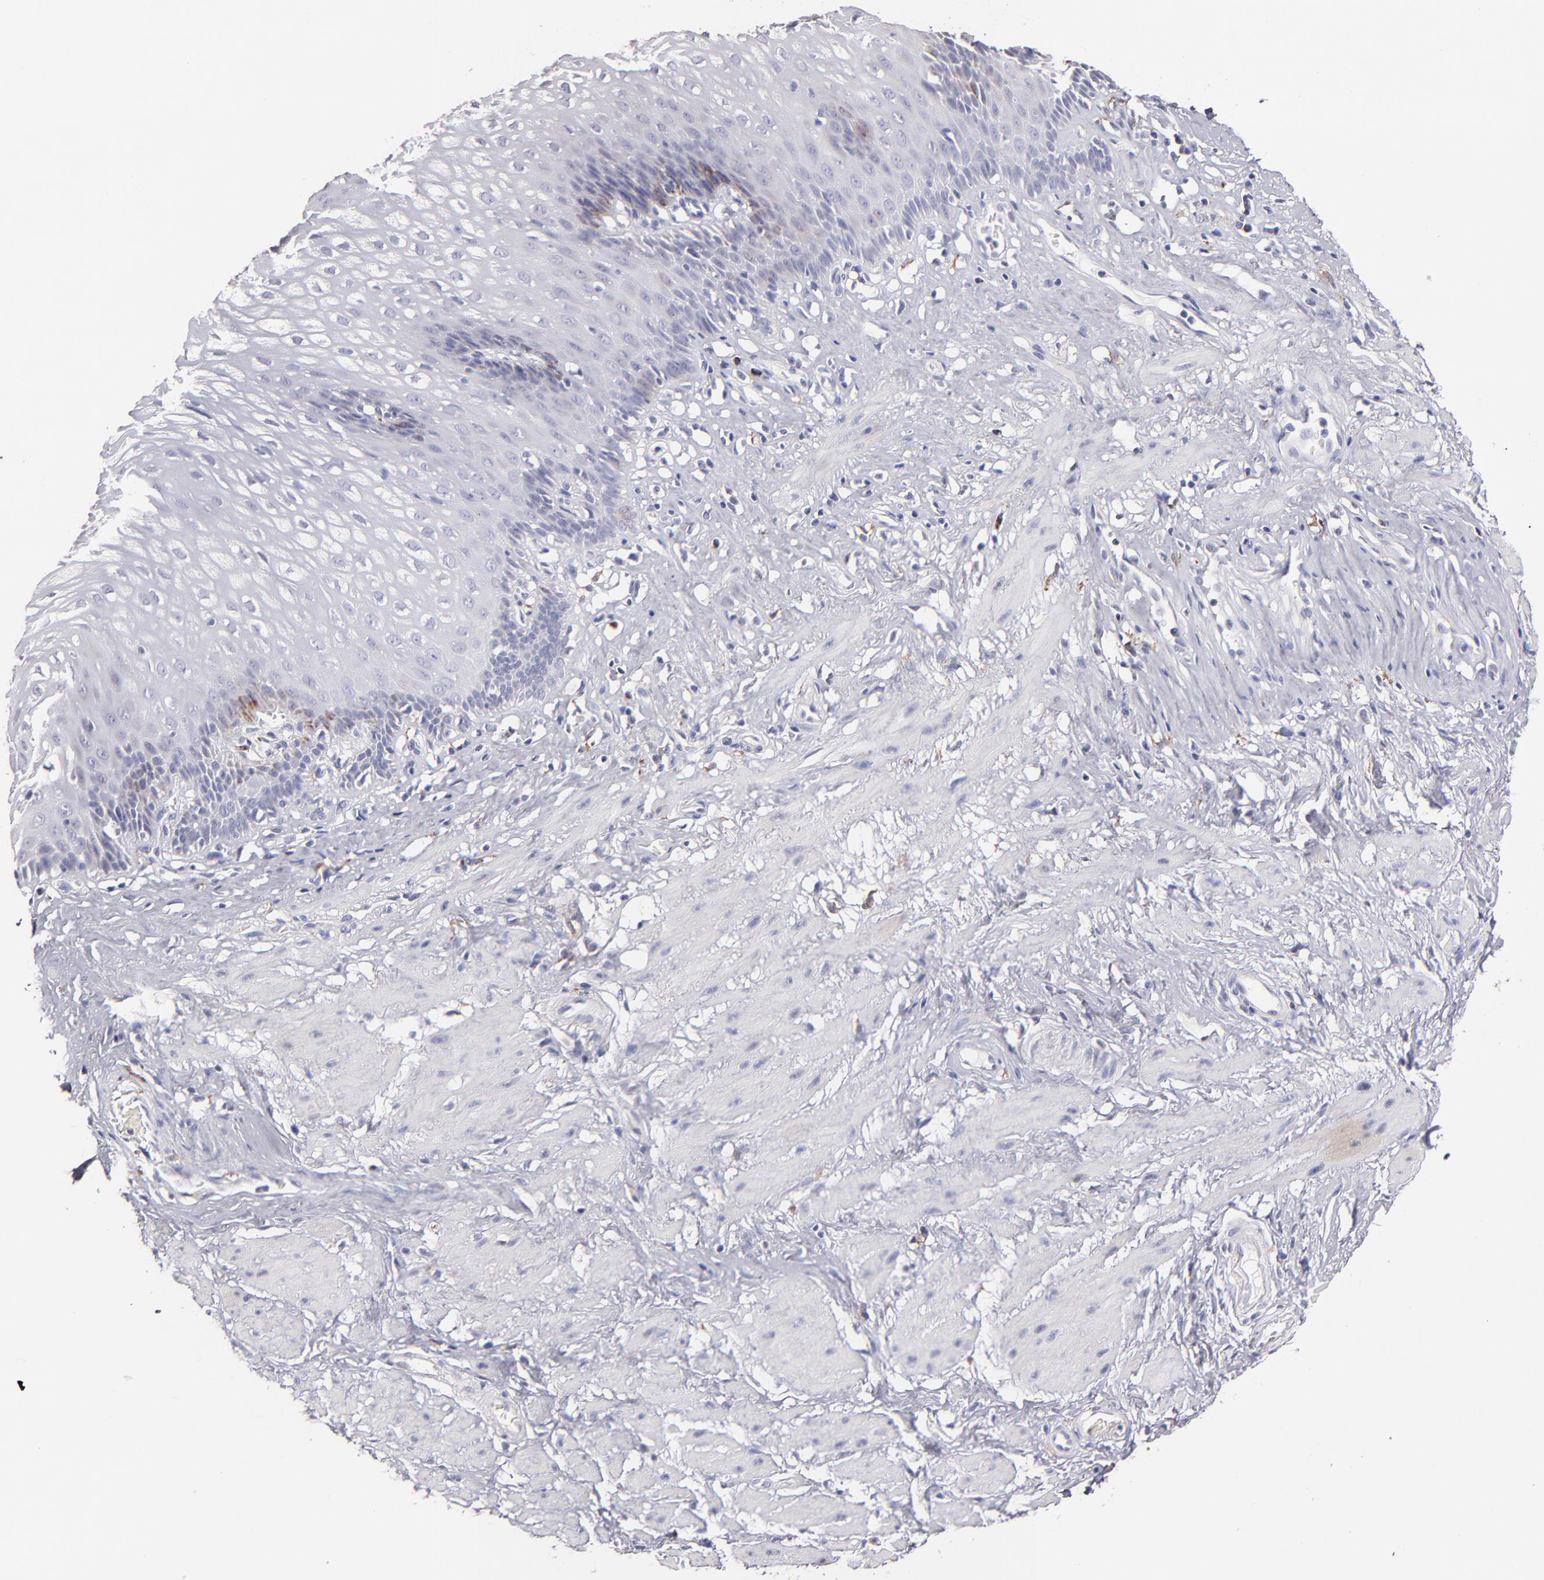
{"staining": {"intensity": "moderate", "quantity": "<25%", "location": "cytoplasmic/membranous"}, "tissue": "esophagus", "cell_type": "Squamous epithelial cells", "image_type": "normal", "snomed": [{"axis": "morphology", "description": "Normal tissue, NOS"}, {"axis": "topography", "description": "Esophagus"}], "caption": "Protein staining of benign esophagus shows moderate cytoplasmic/membranous positivity in about <25% of squamous epithelial cells. Using DAB (brown) and hematoxylin (blue) stains, captured at high magnification using brightfield microscopy.", "gene": "GLDC", "patient": {"sex": "female", "age": 70}}